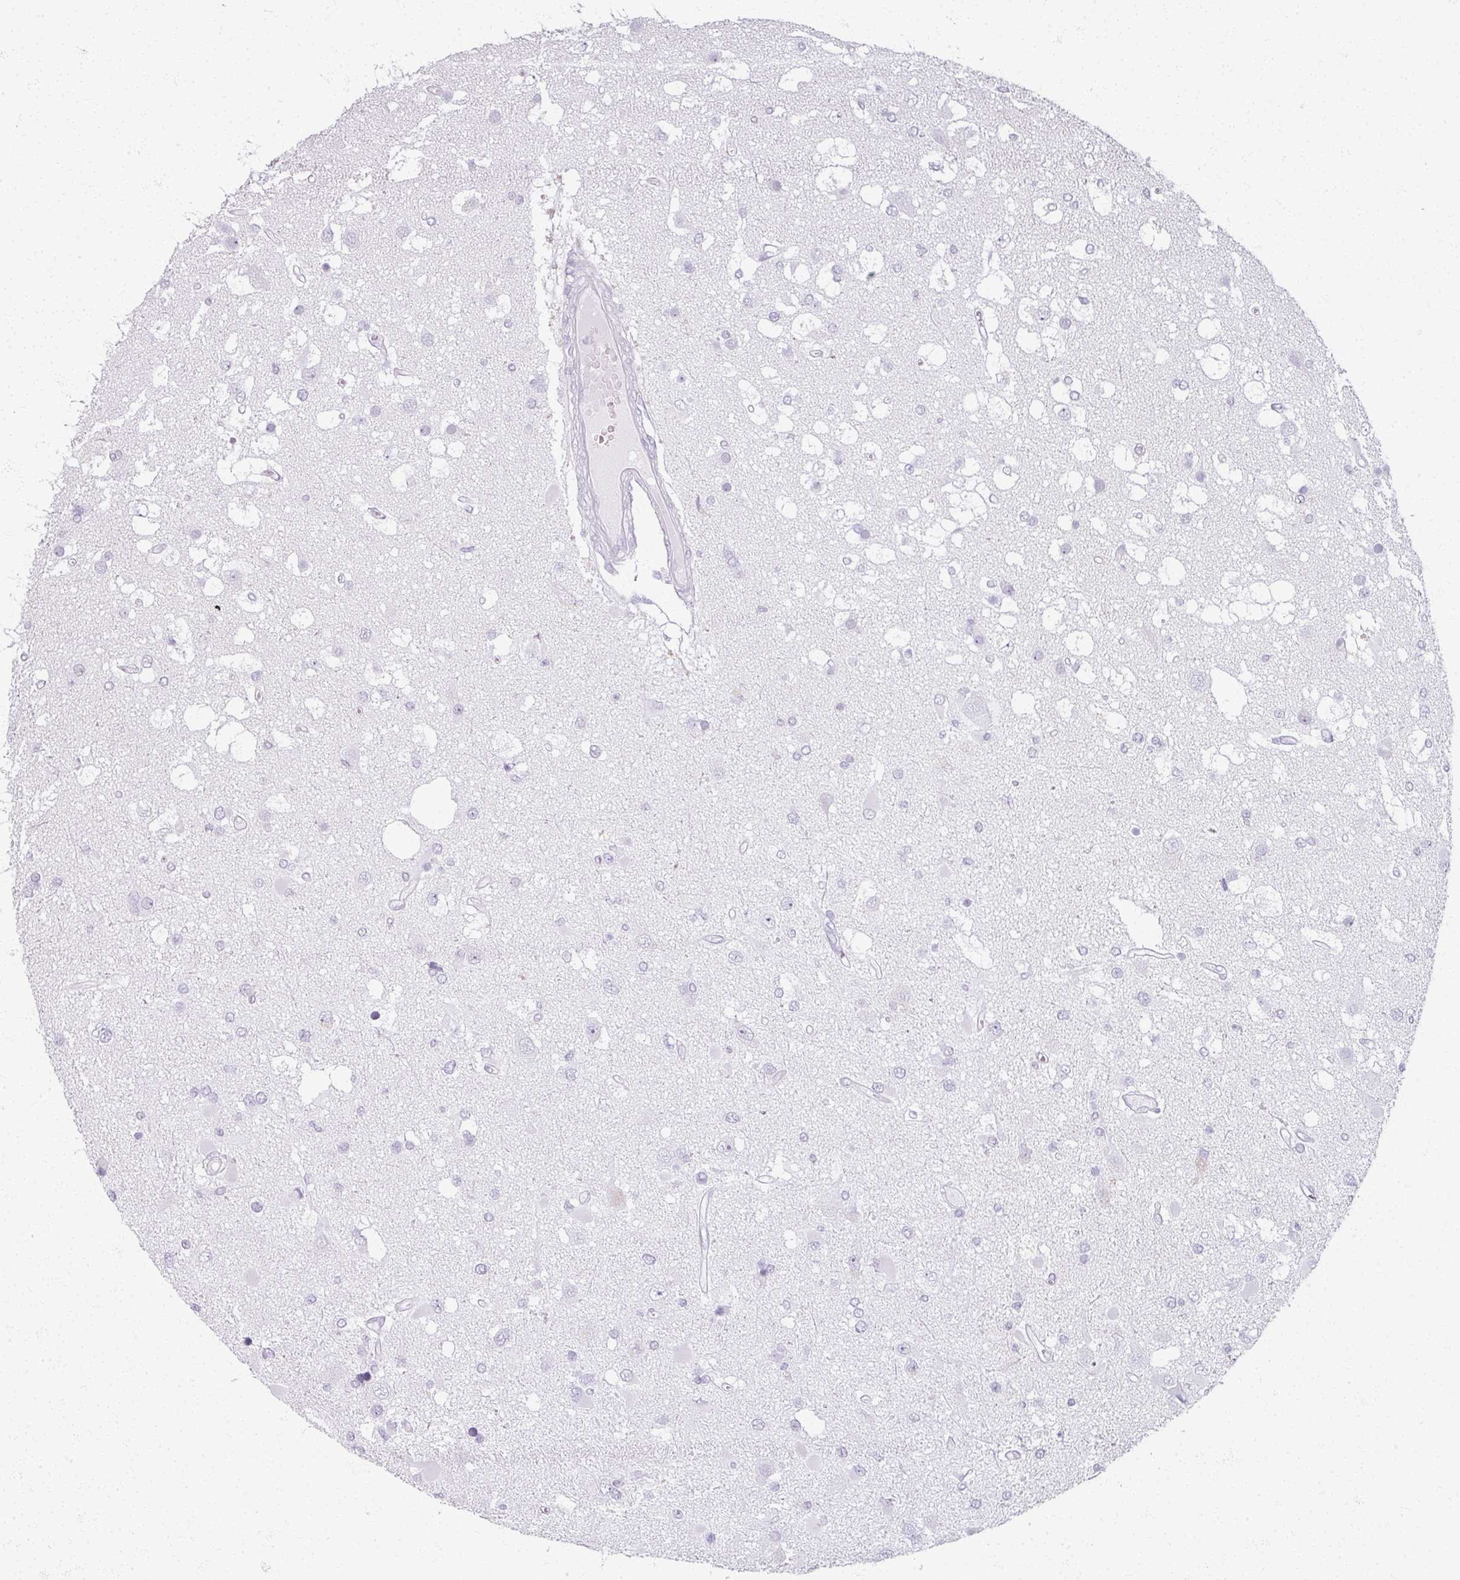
{"staining": {"intensity": "negative", "quantity": "none", "location": "none"}, "tissue": "glioma", "cell_type": "Tumor cells", "image_type": "cancer", "snomed": [{"axis": "morphology", "description": "Glioma, malignant, High grade"}, {"axis": "topography", "description": "Brain"}], "caption": "There is no significant expression in tumor cells of glioma.", "gene": "RFPL2", "patient": {"sex": "male", "age": 53}}